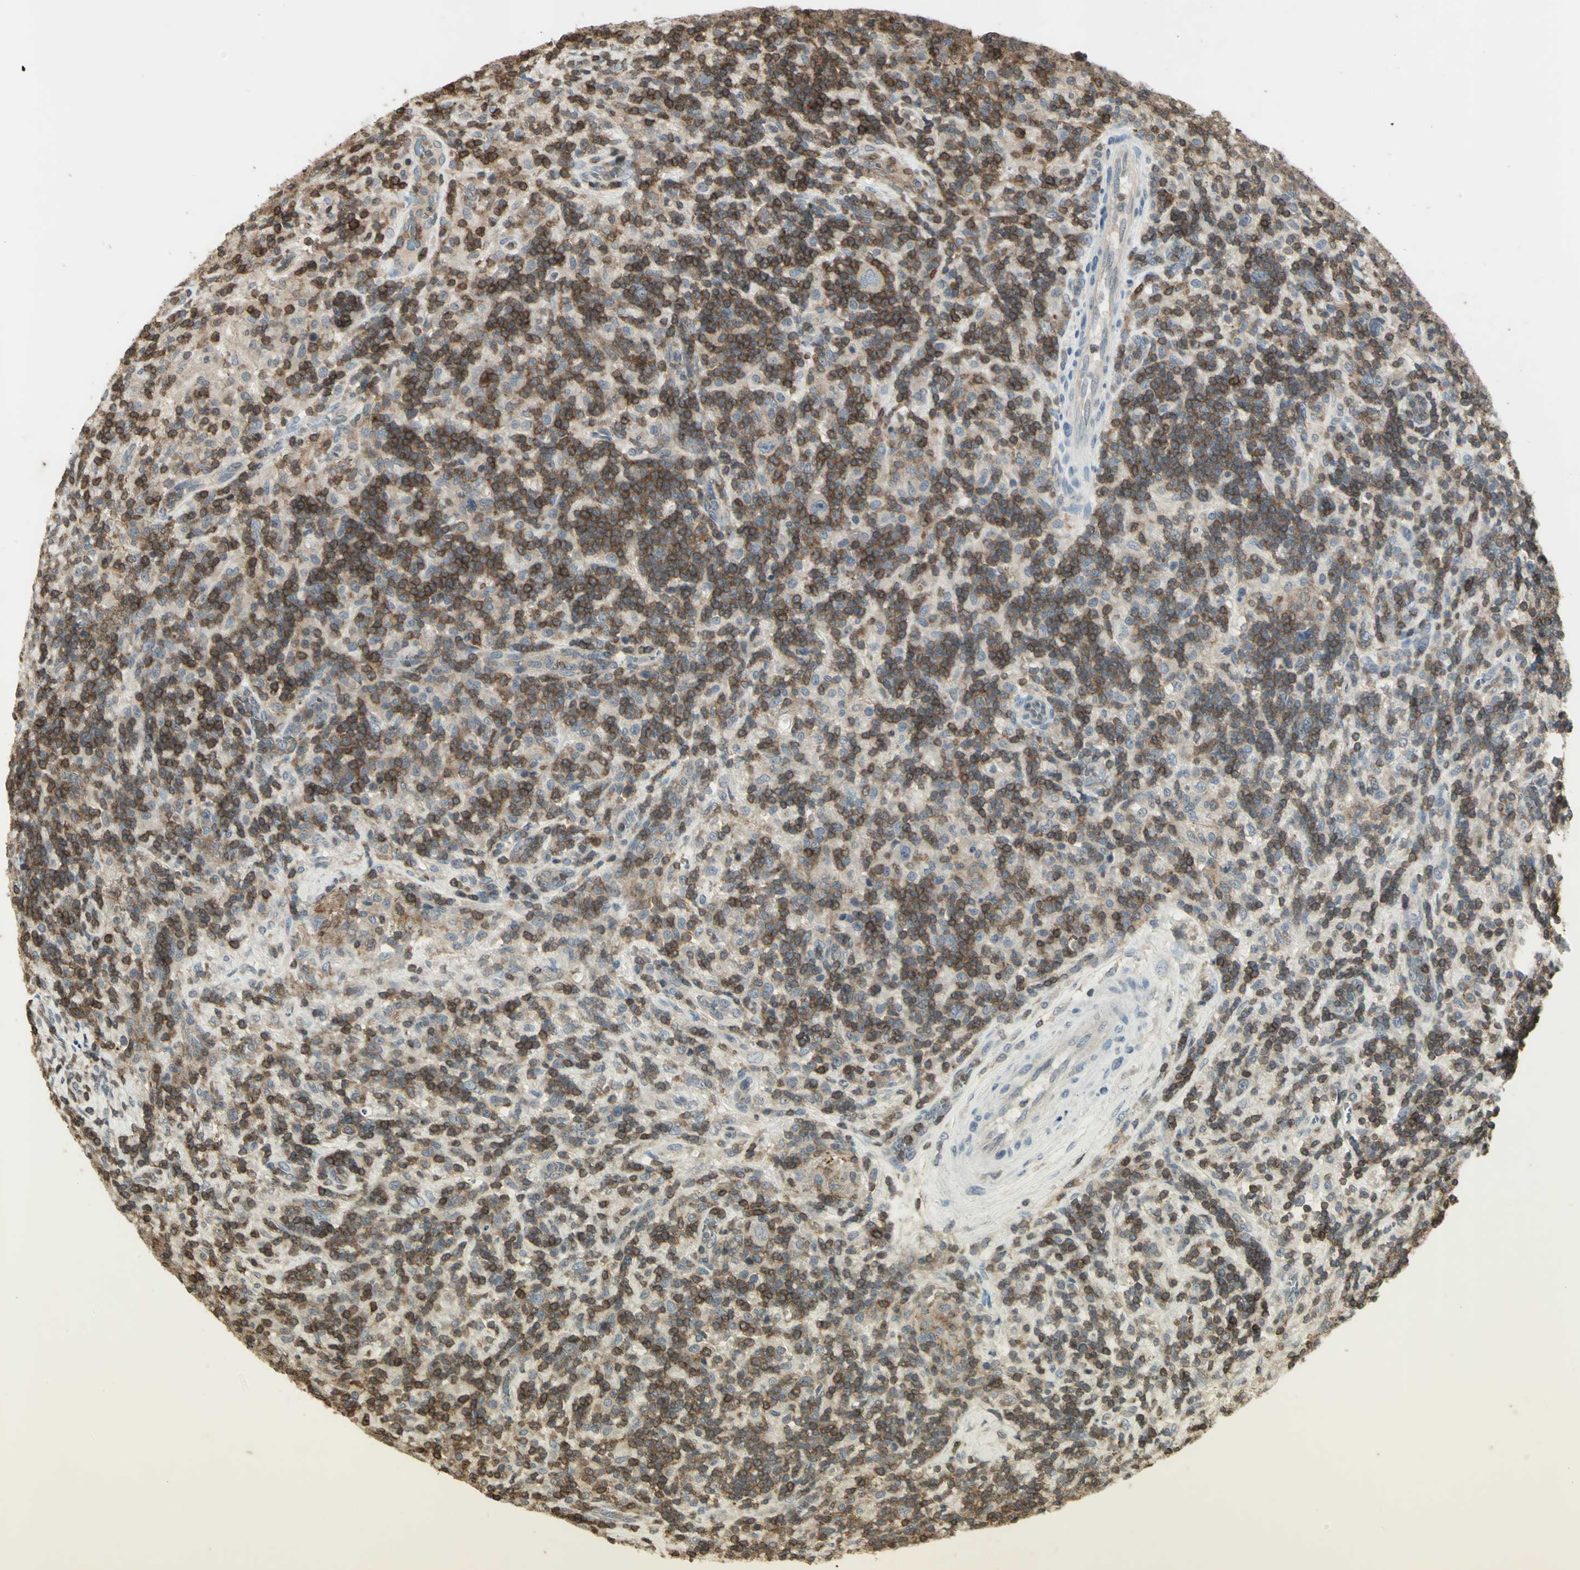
{"staining": {"intensity": "negative", "quantity": "none", "location": "none"}, "tissue": "lymphoma", "cell_type": "Tumor cells", "image_type": "cancer", "snomed": [{"axis": "morphology", "description": "Hodgkin's disease, NOS"}, {"axis": "topography", "description": "Lymph node"}], "caption": "An immunohistochemistry (IHC) photomicrograph of lymphoma is shown. There is no staining in tumor cells of lymphoma.", "gene": "IL16", "patient": {"sex": "male", "age": 70}}